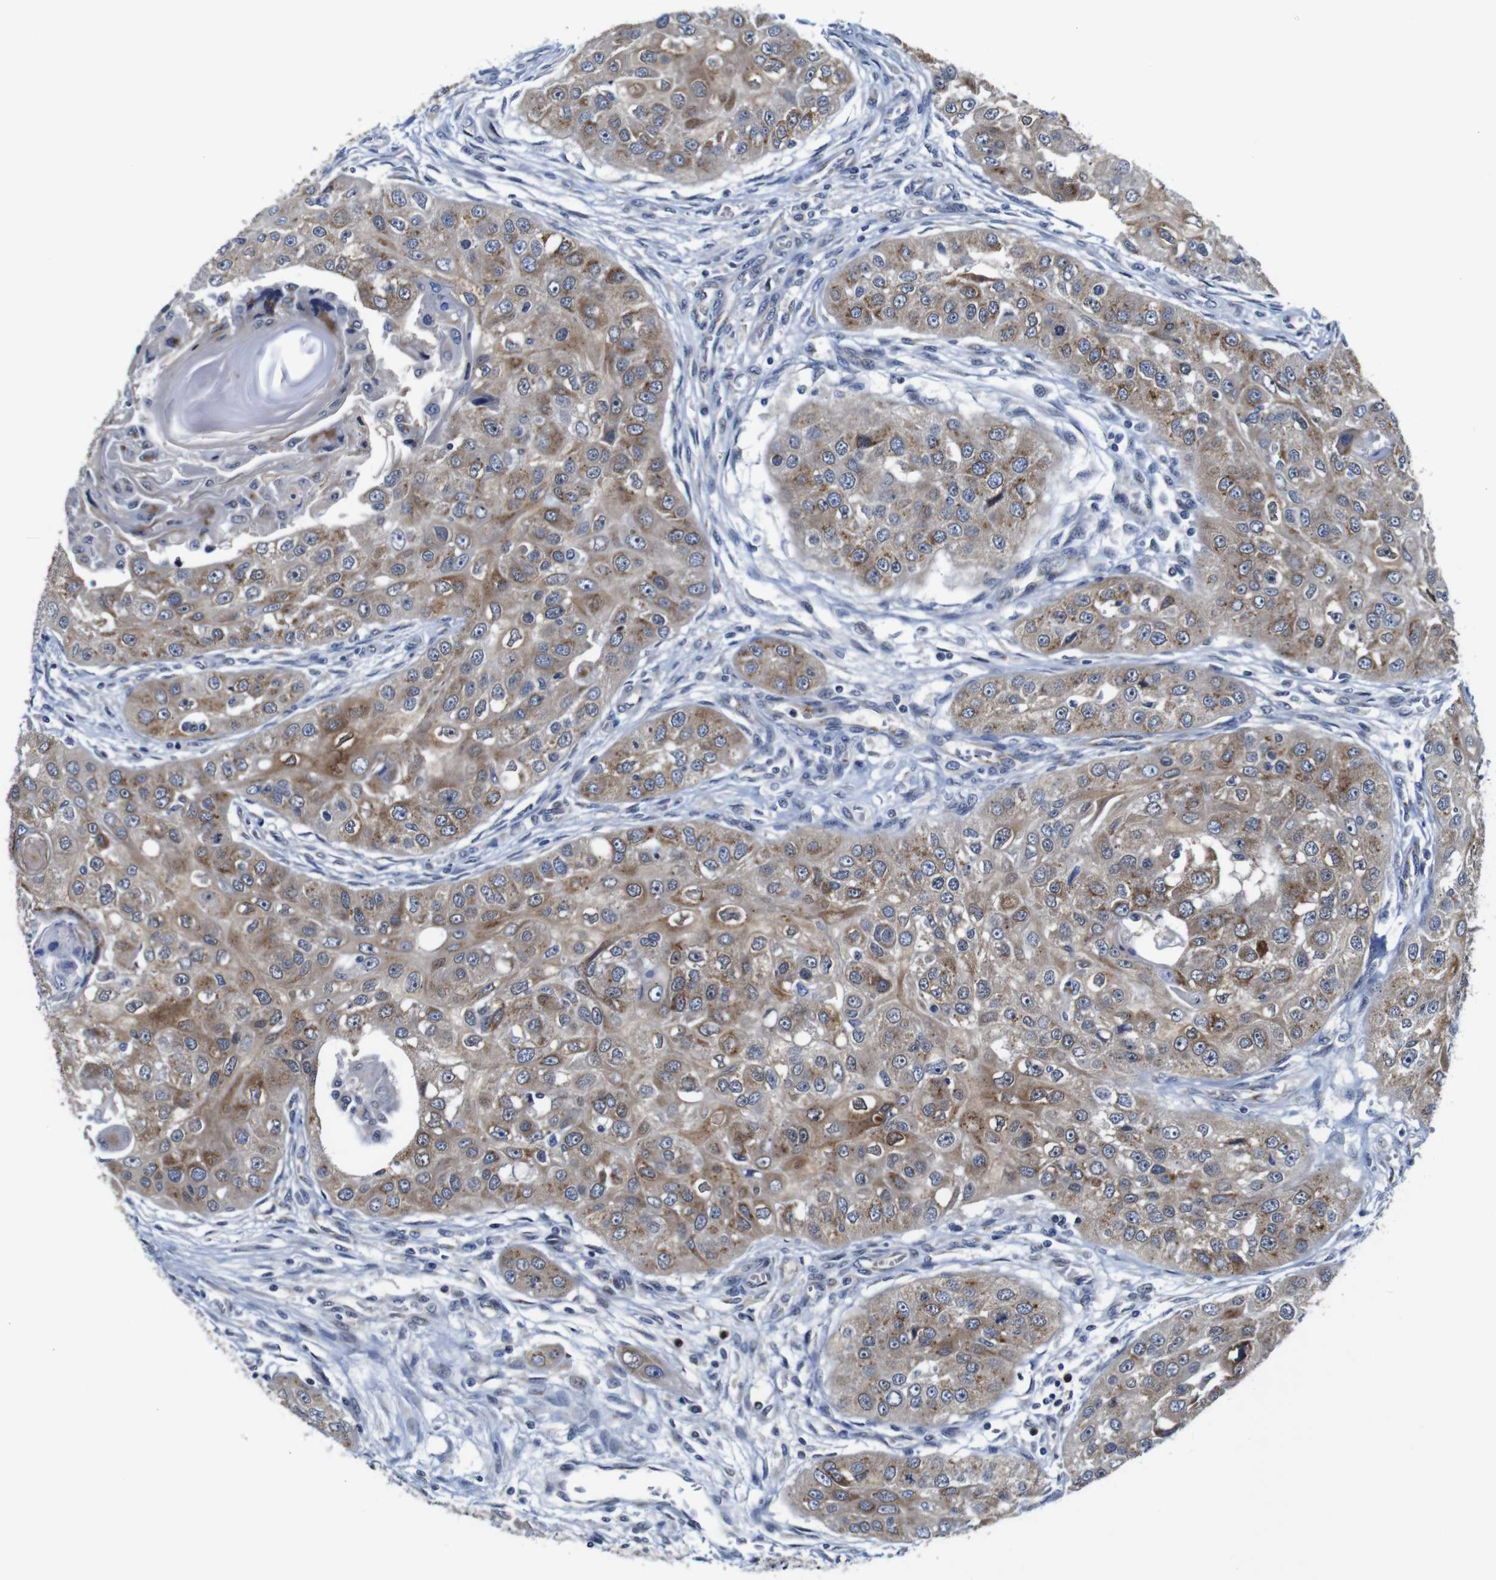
{"staining": {"intensity": "moderate", "quantity": ">75%", "location": "cytoplasmic/membranous"}, "tissue": "head and neck cancer", "cell_type": "Tumor cells", "image_type": "cancer", "snomed": [{"axis": "morphology", "description": "Normal tissue, NOS"}, {"axis": "morphology", "description": "Squamous cell carcinoma, NOS"}, {"axis": "topography", "description": "Skeletal muscle"}, {"axis": "topography", "description": "Head-Neck"}], "caption": "Immunohistochemical staining of human head and neck cancer (squamous cell carcinoma) displays medium levels of moderate cytoplasmic/membranous staining in about >75% of tumor cells. The staining was performed using DAB to visualize the protein expression in brown, while the nuclei were stained in blue with hematoxylin (Magnification: 20x).", "gene": "FURIN", "patient": {"sex": "male", "age": 51}}